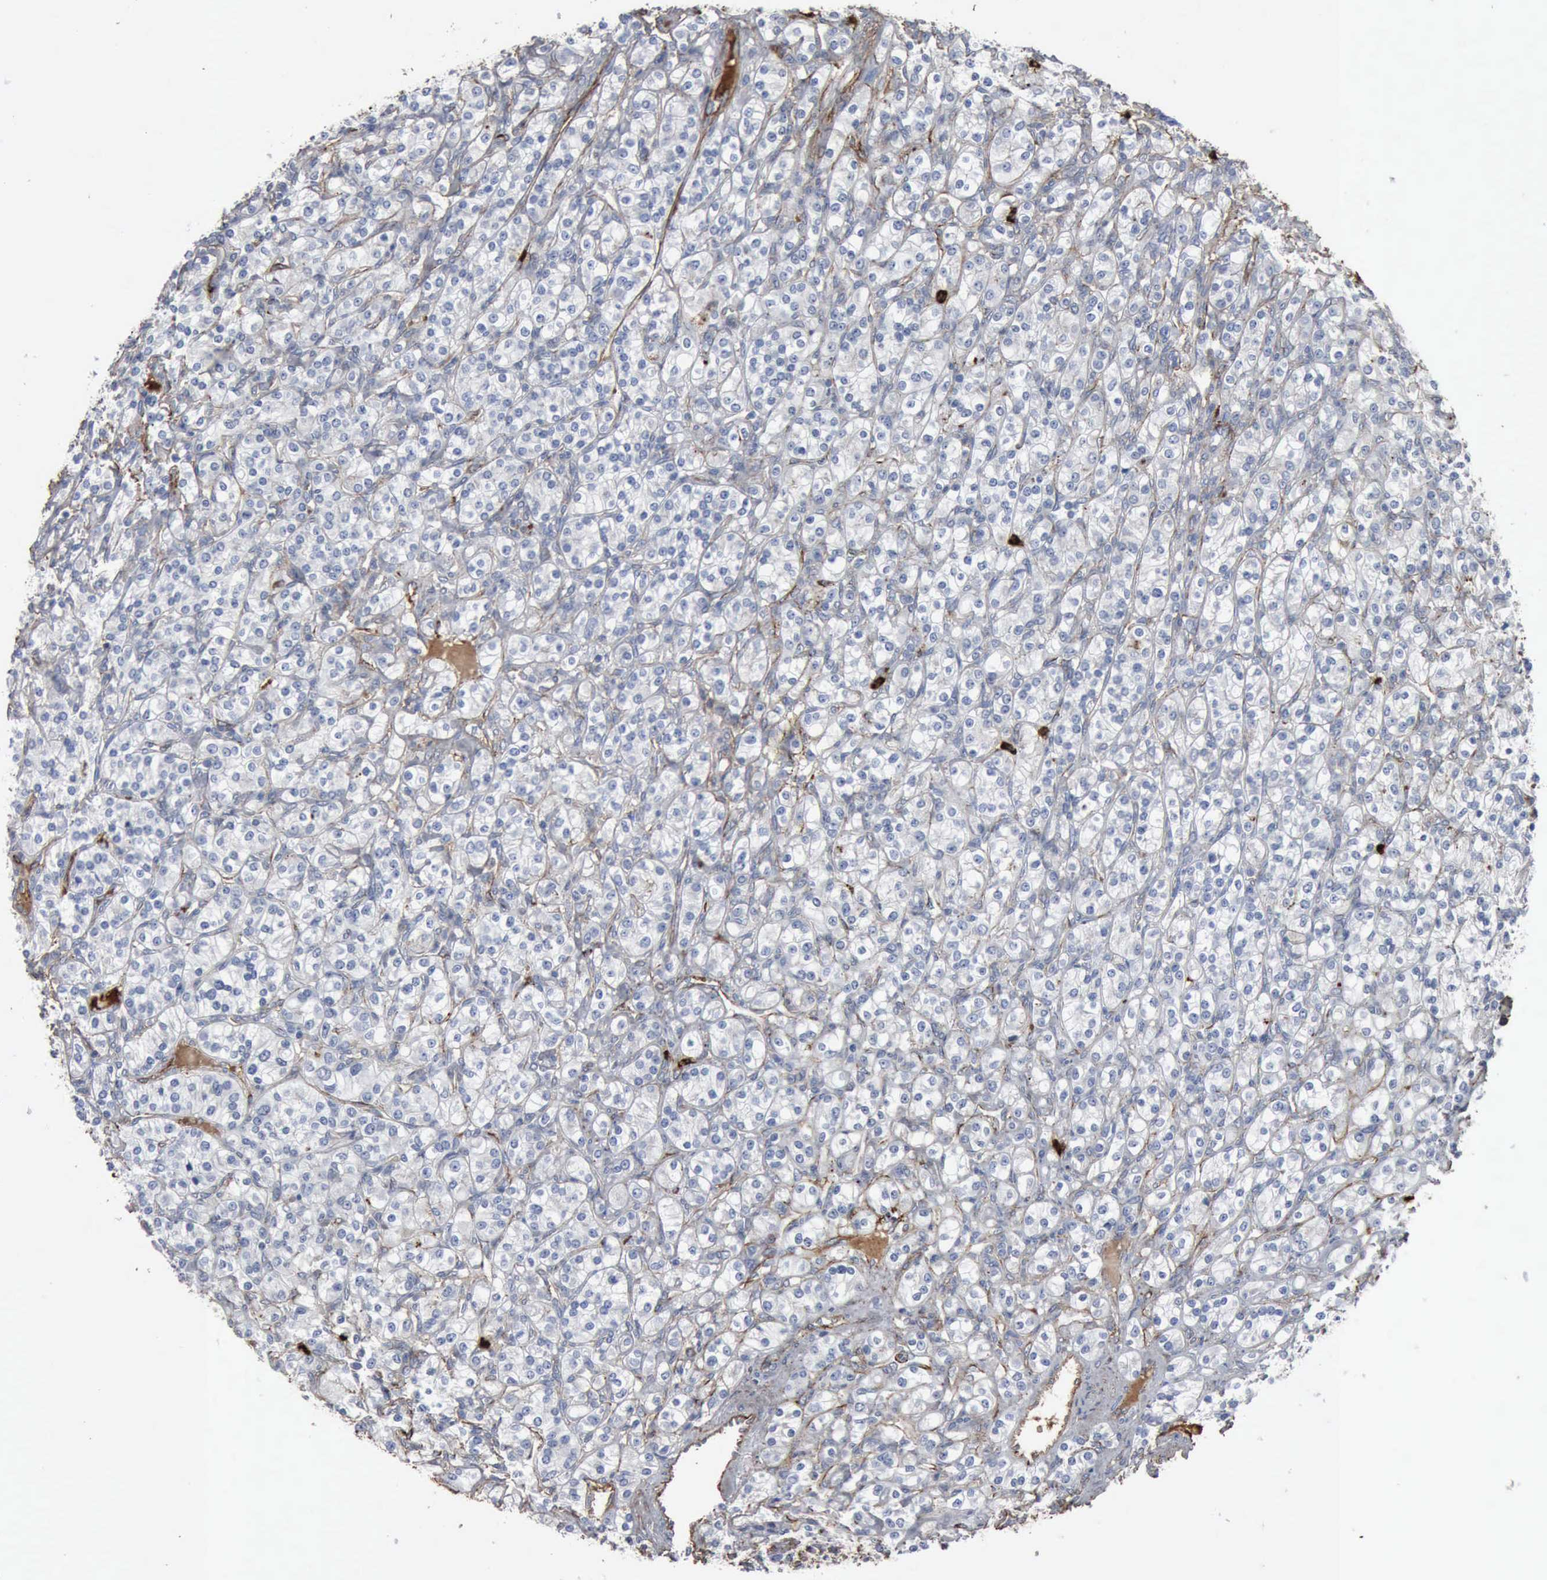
{"staining": {"intensity": "weak", "quantity": "<25%", "location": "cytoplasmic/membranous"}, "tissue": "renal cancer", "cell_type": "Tumor cells", "image_type": "cancer", "snomed": [{"axis": "morphology", "description": "Adenocarcinoma, NOS"}, {"axis": "topography", "description": "Kidney"}], "caption": "An immunohistochemistry (IHC) image of renal adenocarcinoma is shown. There is no staining in tumor cells of renal adenocarcinoma.", "gene": "FN1", "patient": {"sex": "male", "age": 77}}